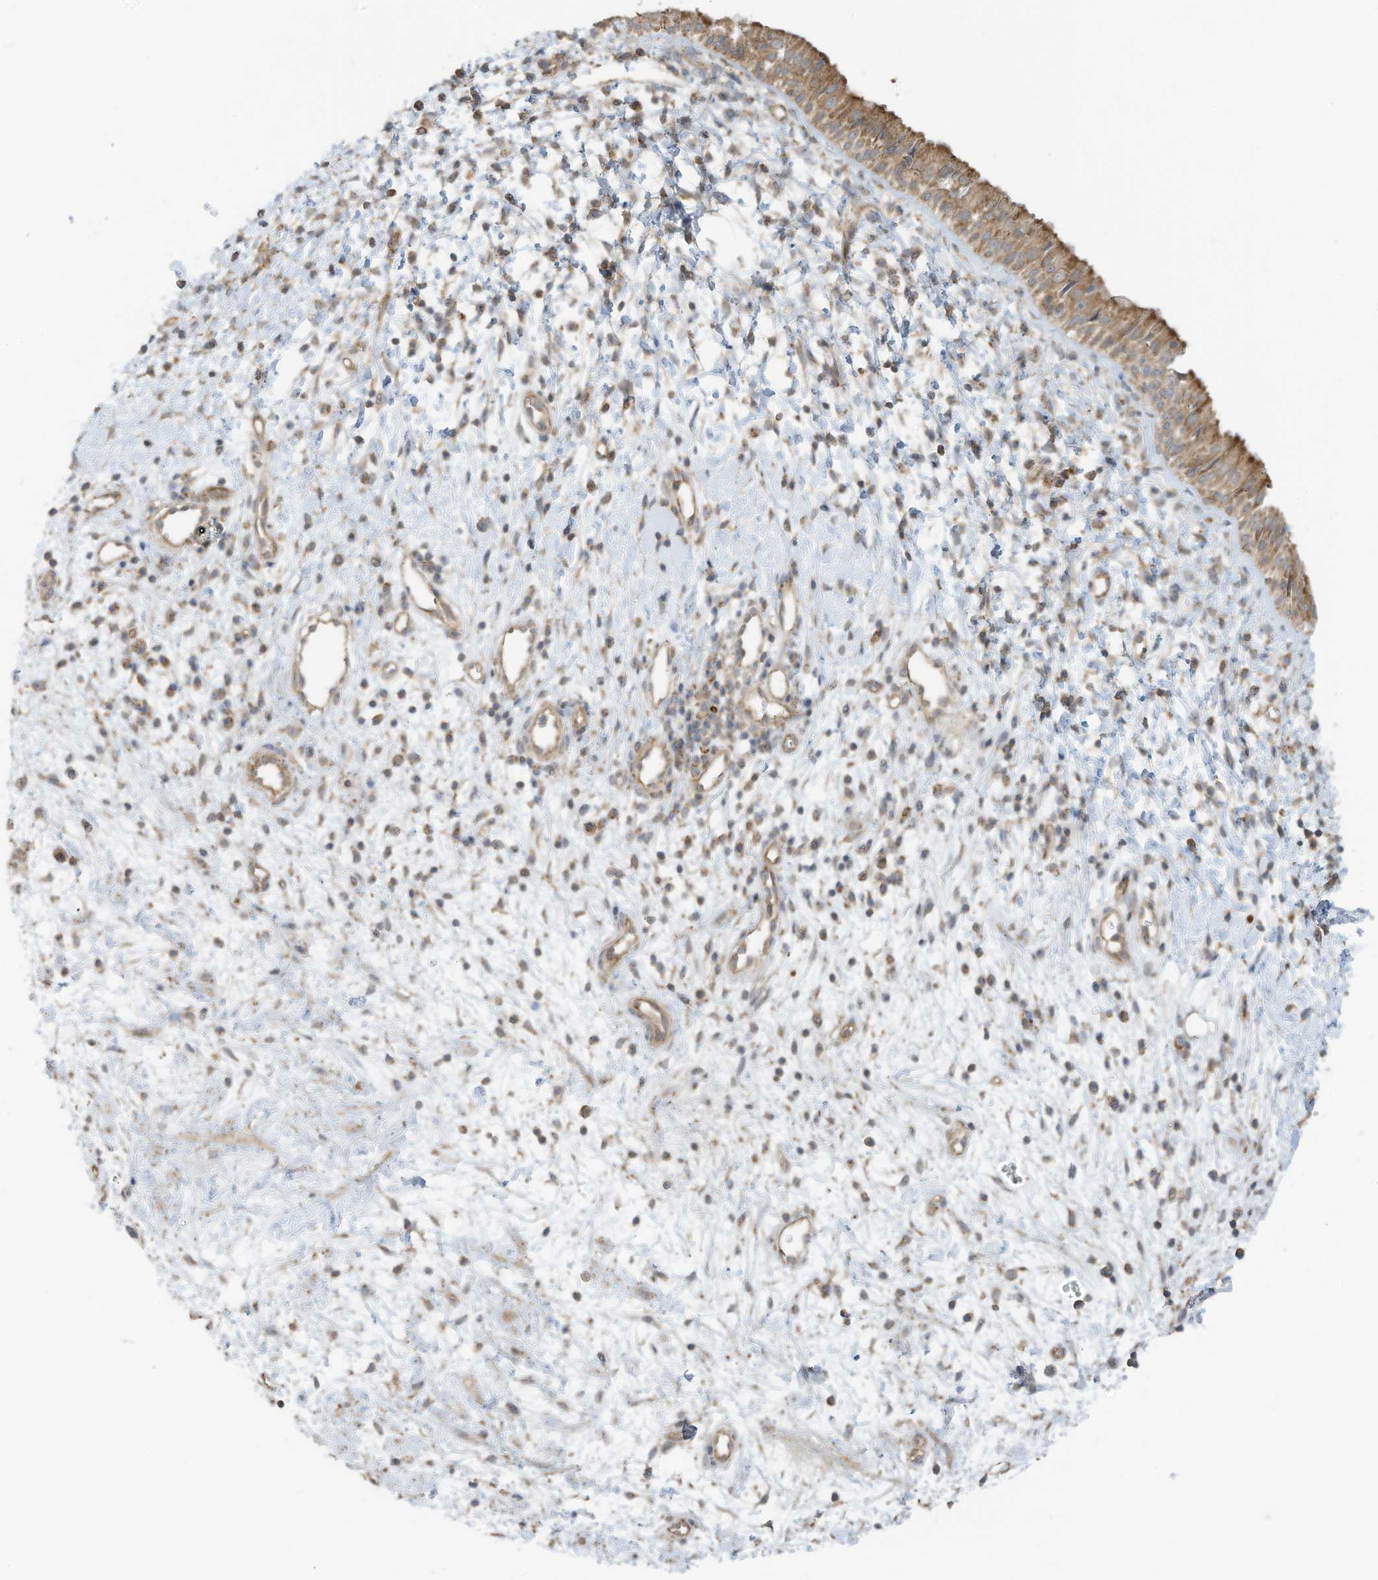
{"staining": {"intensity": "moderate", "quantity": ">75%", "location": "cytoplasmic/membranous"}, "tissue": "nasopharynx", "cell_type": "Respiratory epithelial cells", "image_type": "normal", "snomed": [{"axis": "morphology", "description": "Normal tissue, NOS"}, {"axis": "topography", "description": "Nasopharynx"}], "caption": "IHC photomicrograph of benign nasopharynx: nasopharynx stained using immunohistochemistry exhibits medium levels of moderate protein expression localized specifically in the cytoplasmic/membranous of respiratory epithelial cells, appearing as a cytoplasmic/membranous brown color.", "gene": "METTL6", "patient": {"sex": "male", "age": 22}}